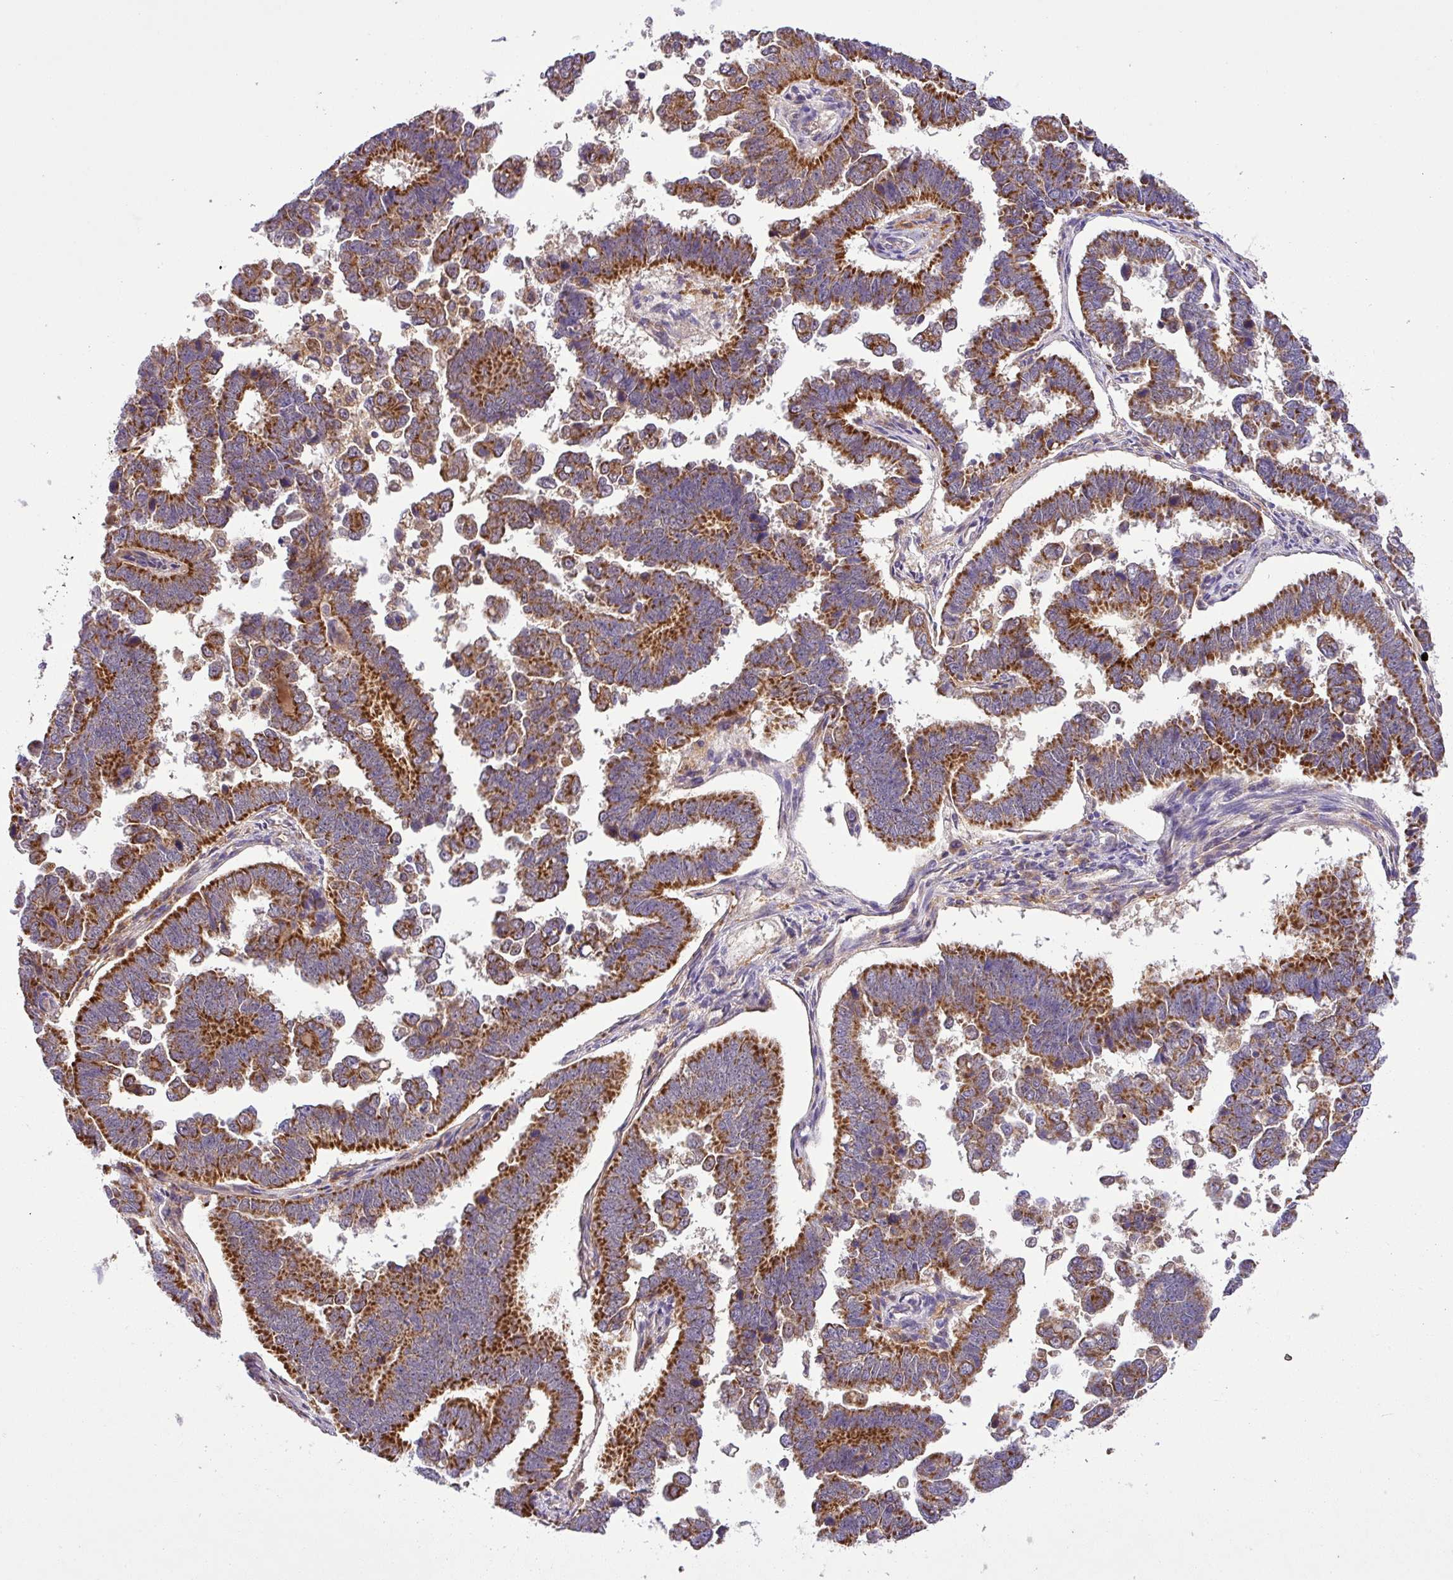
{"staining": {"intensity": "strong", "quantity": ">75%", "location": "cytoplasmic/membranous"}, "tissue": "endometrial cancer", "cell_type": "Tumor cells", "image_type": "cancer", "snomed": [{"axis": "morphology", "description": "Adenocarcinoma, NOS"}, {"axis": "topography", "description": "Endometrium"}], "caption": "Protein expression analysis of human adenocarcinoma (endometrial) reveals strong cytoplasmic/membranous positivity in approximately >75% of tumor cells.", "gene": "ZNF513", "patient": {"sex": "female", "age": 75}}